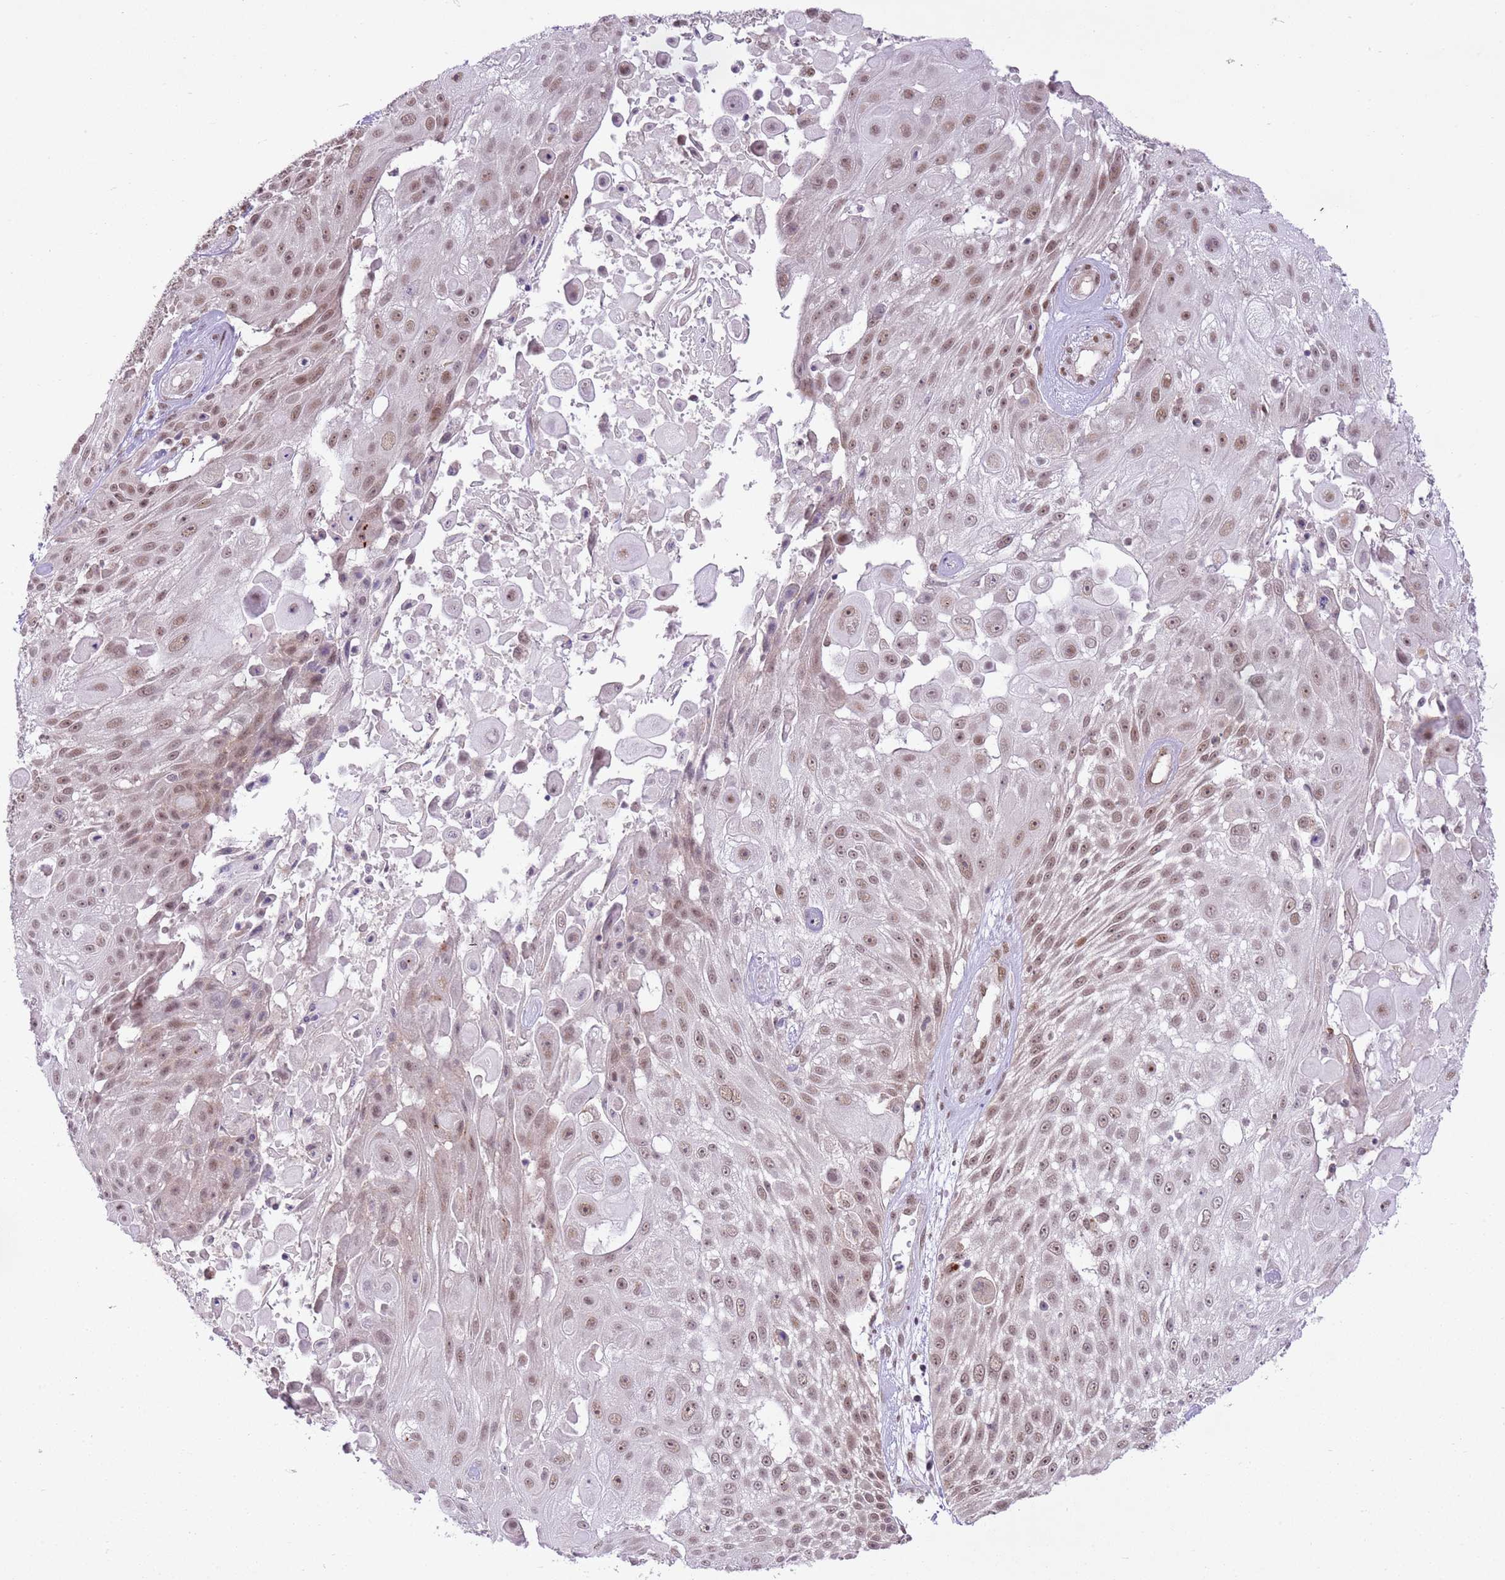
{"staining": {"intensity": "weak", "quantity": "25%-75%", "location": "nuclear"}, "tissue": "skin cancer", "cell_type": "Tumor cells", "image_type": "cancer", "snomed": [{"axis": "morphology", "description": "Squamous cell carcinoma, NOS"}, {"axis": "topography", "description": "Skin"}], "caption": "DAB immunohistochemical staining of skin cancer exhibits weak nuclear protein staining in about 25%-75% of tumor cells.", "gene": "NACC2", "patient": {"sex": "female", "age": 86}}